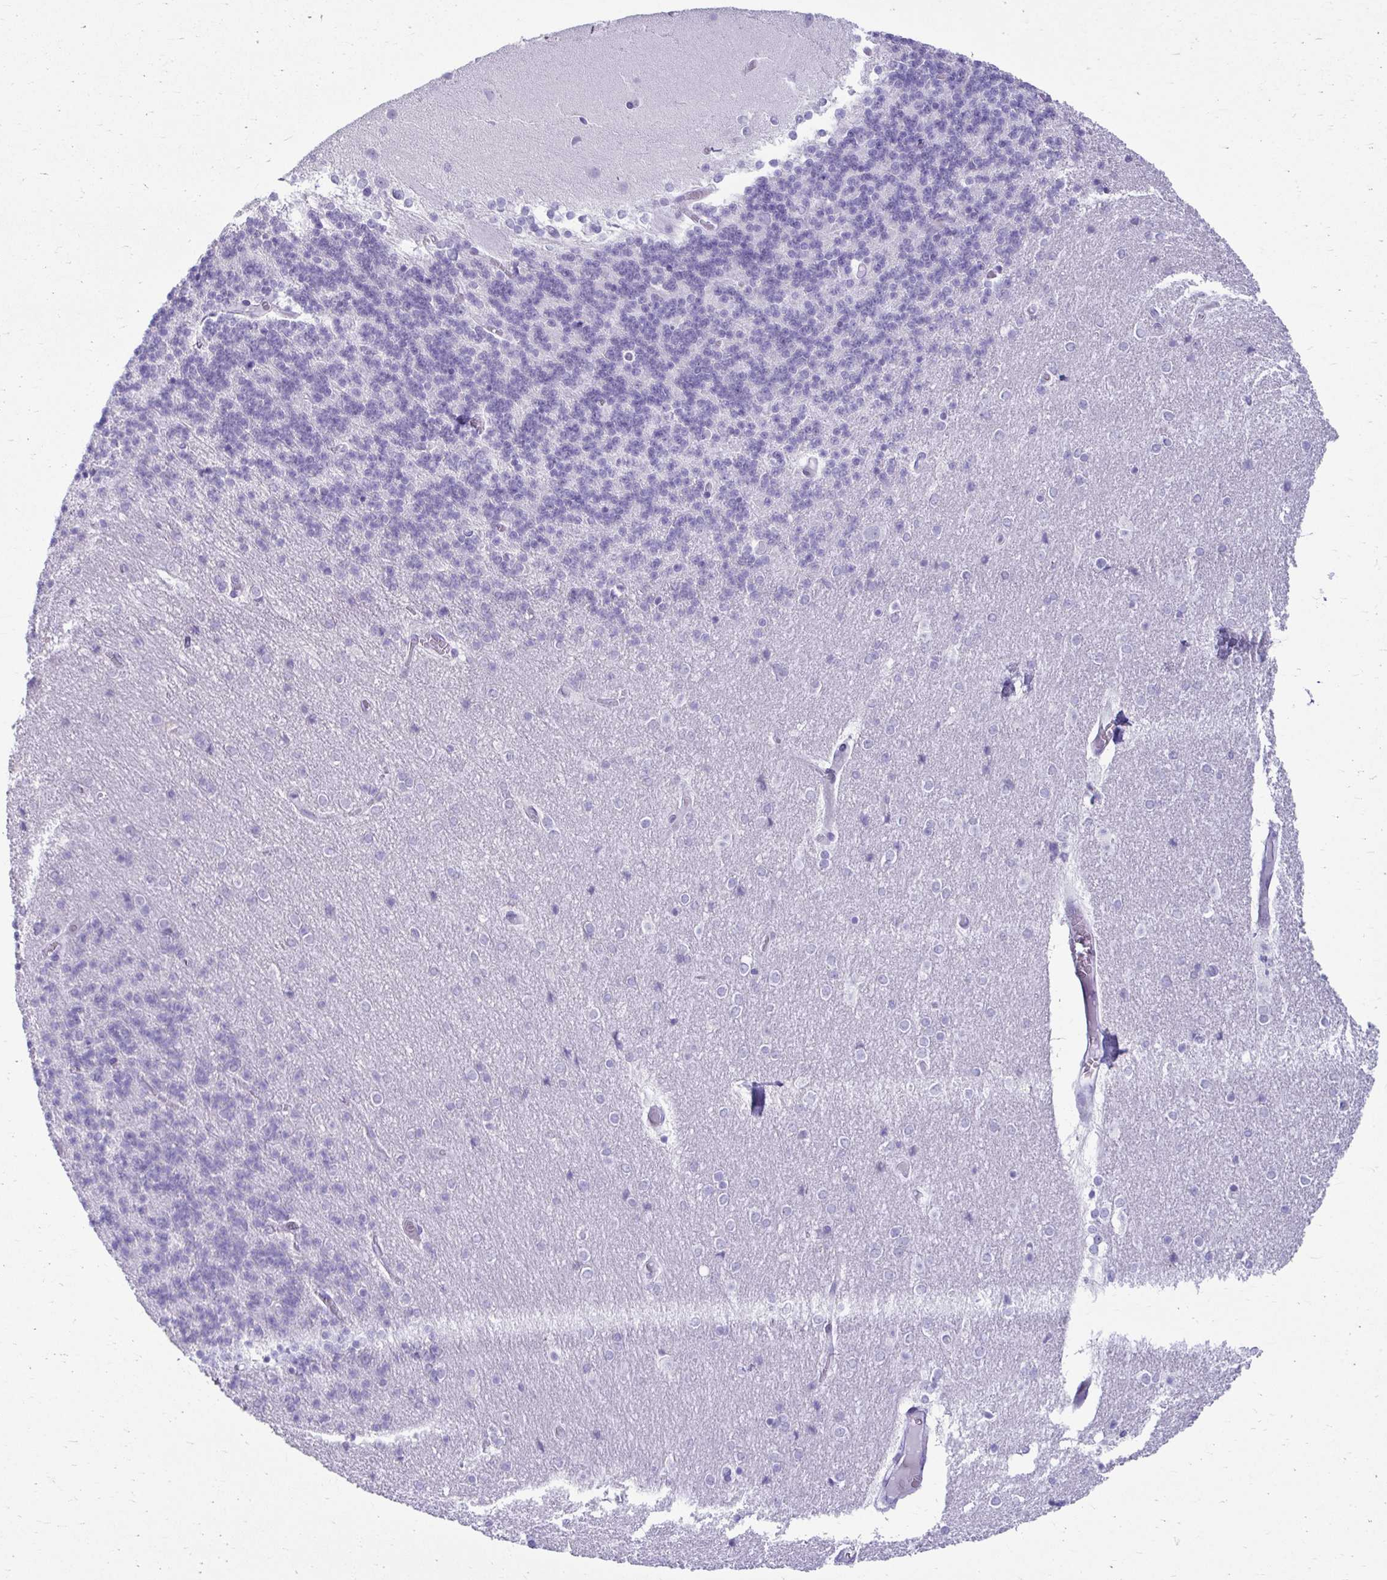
{"staining": {"intensity": "negative", "quantity": "none", "location": "none"}, "tissue": "cerebellum", "cell_type": "Cells in granular layer", "image_type": "normal", "snomed": [{"axis": "morphology", "description": "Normal tissue, NOS"}, {"axis": "topography", "description": "Cerebellum"}], "caption": "Histopathology image shows no protein positivity in cells in granular layer of unremarkable cerebellum.", "gene": "ATP4B", "patient": {"sex": "female", "age": 54}}